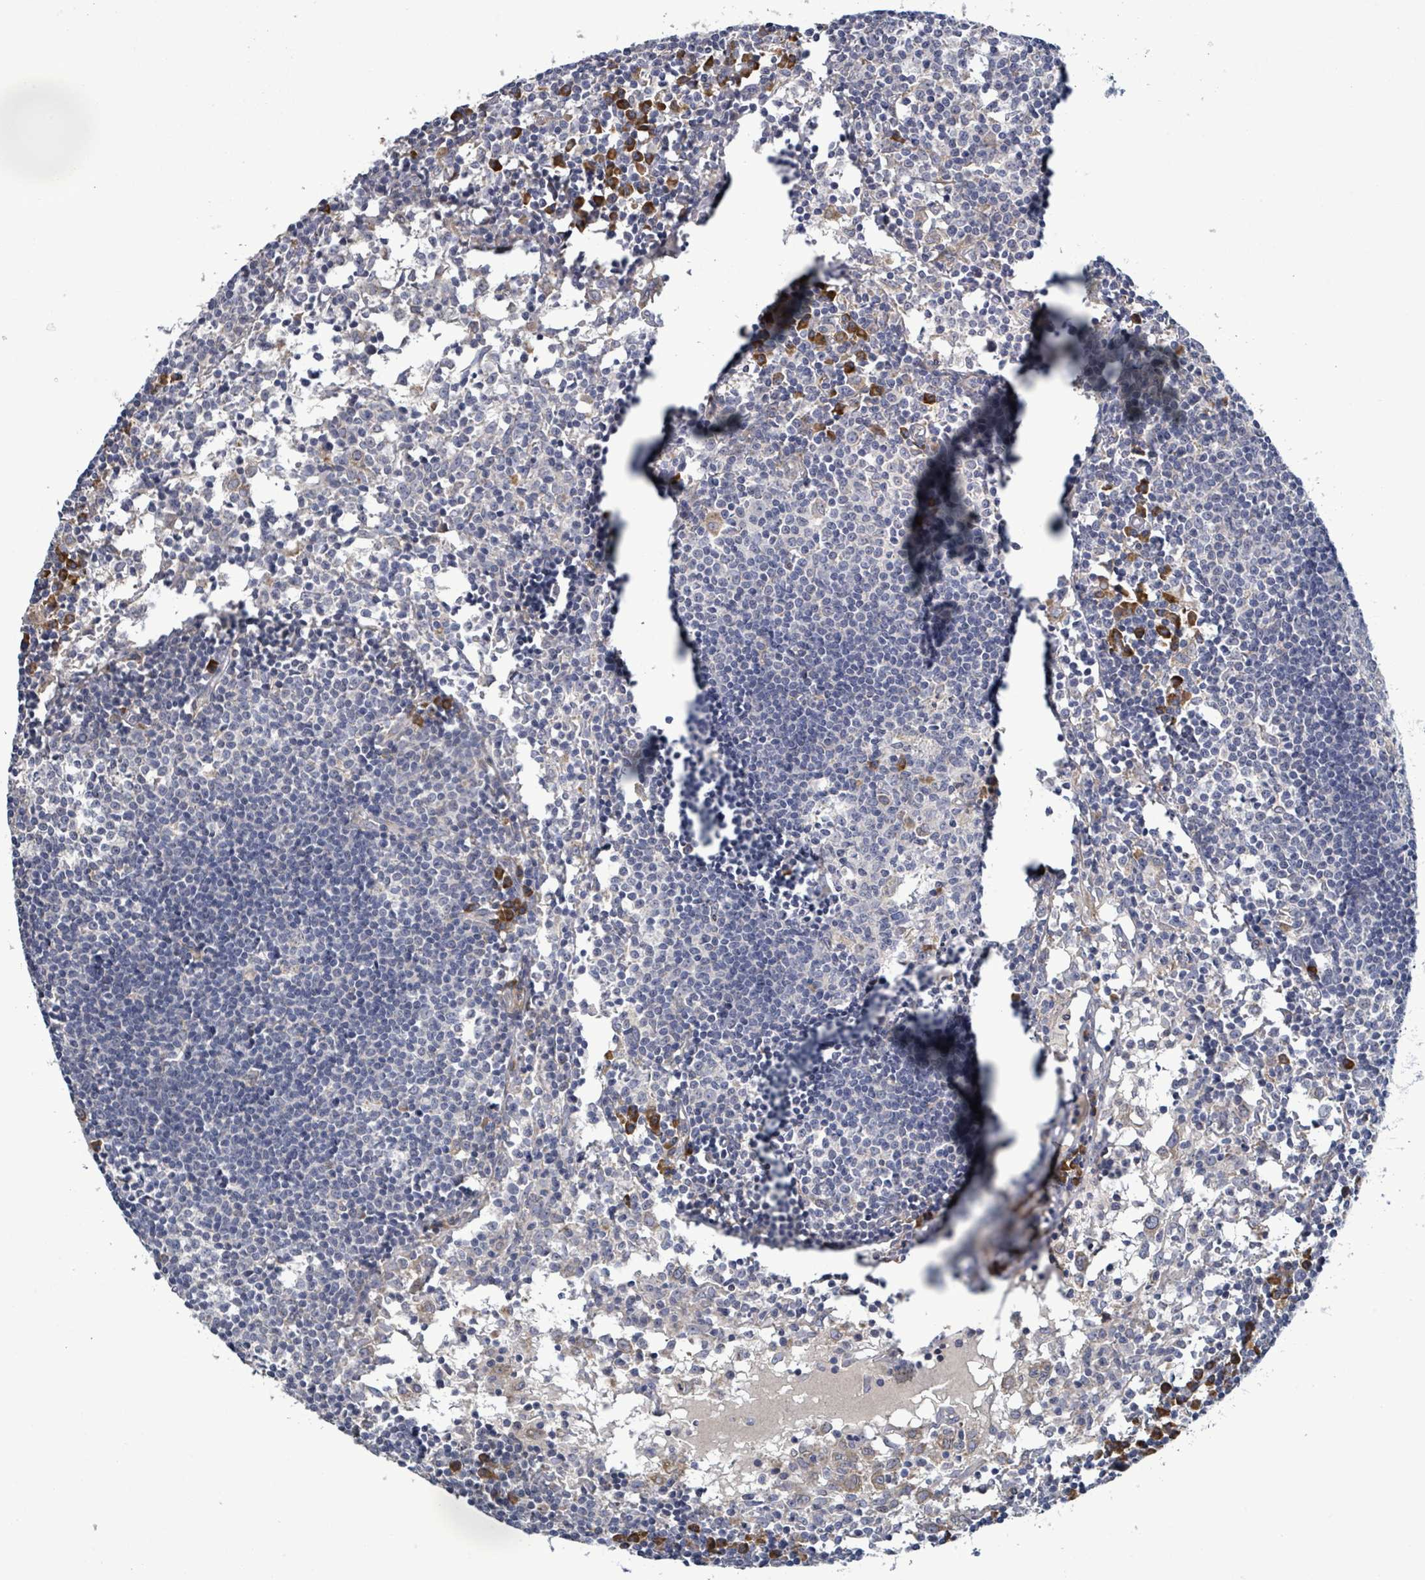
{"staining": {"intensity": "moderate", "quantity": "<25%", "location": "cytoplasmic/membranous"}, "tissue": "lymph node", "cell_type": "Germinal center cells", "image_type": "normal", "snomed": [{"axis": "morphology", "description": "Normal tissue, NOS"}, {"axis": "topography", "description": "Lymph node"}], "caption": "The micrograph demonstrates a brown stain indicating the presence of a protein in the cytoplasmic/membranous of germinal center cells in lymph node. (DAB = brown stain, brightfield microscopy at high magnification).", "gene": "ATP13A1", "patient": {"sex": "female", "age": 55}}